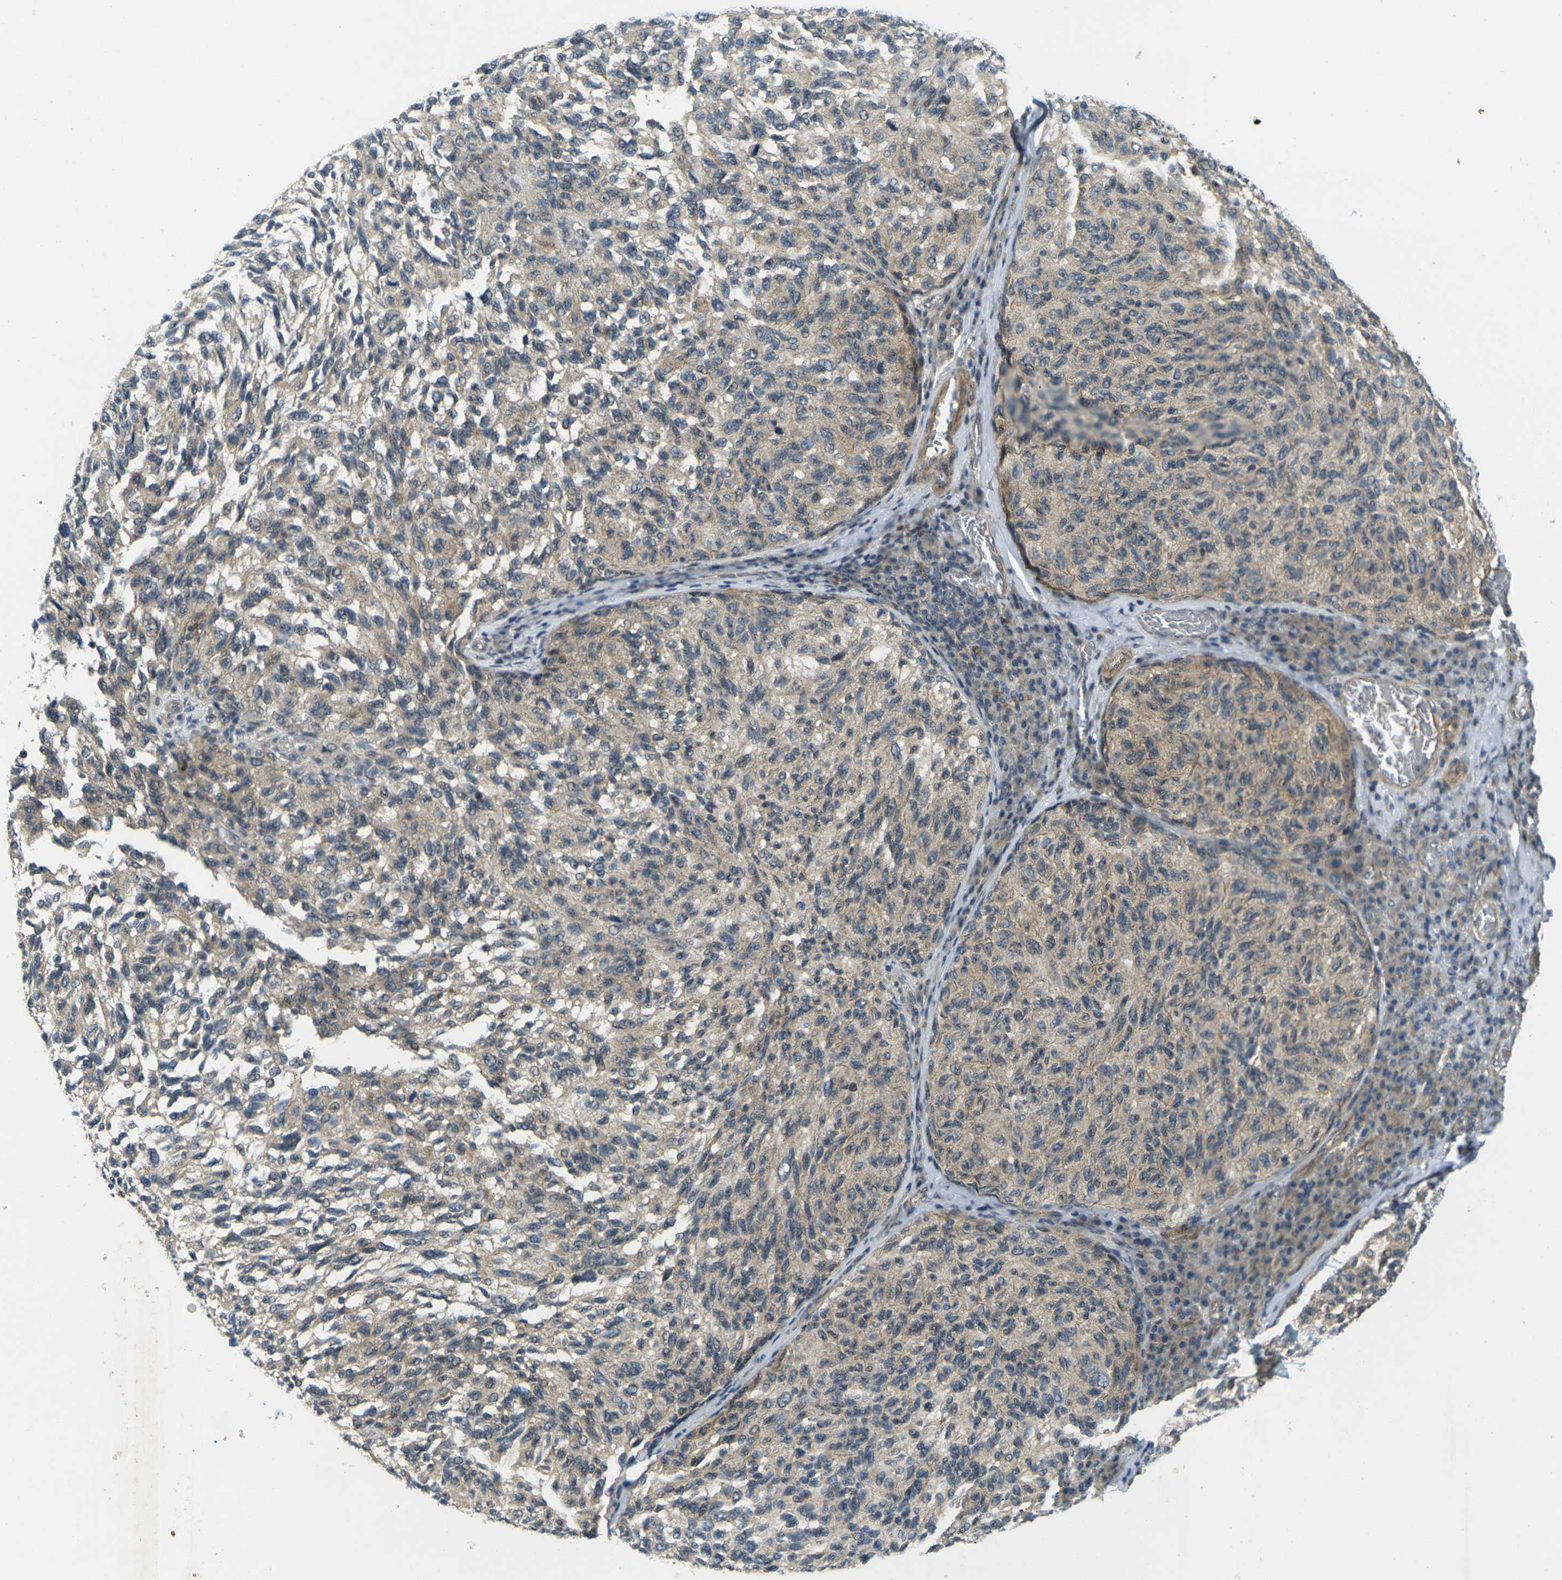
{"staining": {"intensity": "weak", "quantity": ">75%", "location": "cytoplasmic/membranous"}, "tissue": "melanoma", "cell_type": "Tumor cells", "image_type": "cancer", "snomed": [{"axis": "morphology", "description": "Malignant melanoma, NOS"}, {"axis": "topography", "description": "Skin"}], "caption": "This photomicrograph demonstrates immunohistochemistry staining of human melanoma, with low weak cytoplasmic/membranous positivity in approximately >75% of tumor cells.", "gene": "KCTD10", "patient": {"sex": "female", "age": 73}}